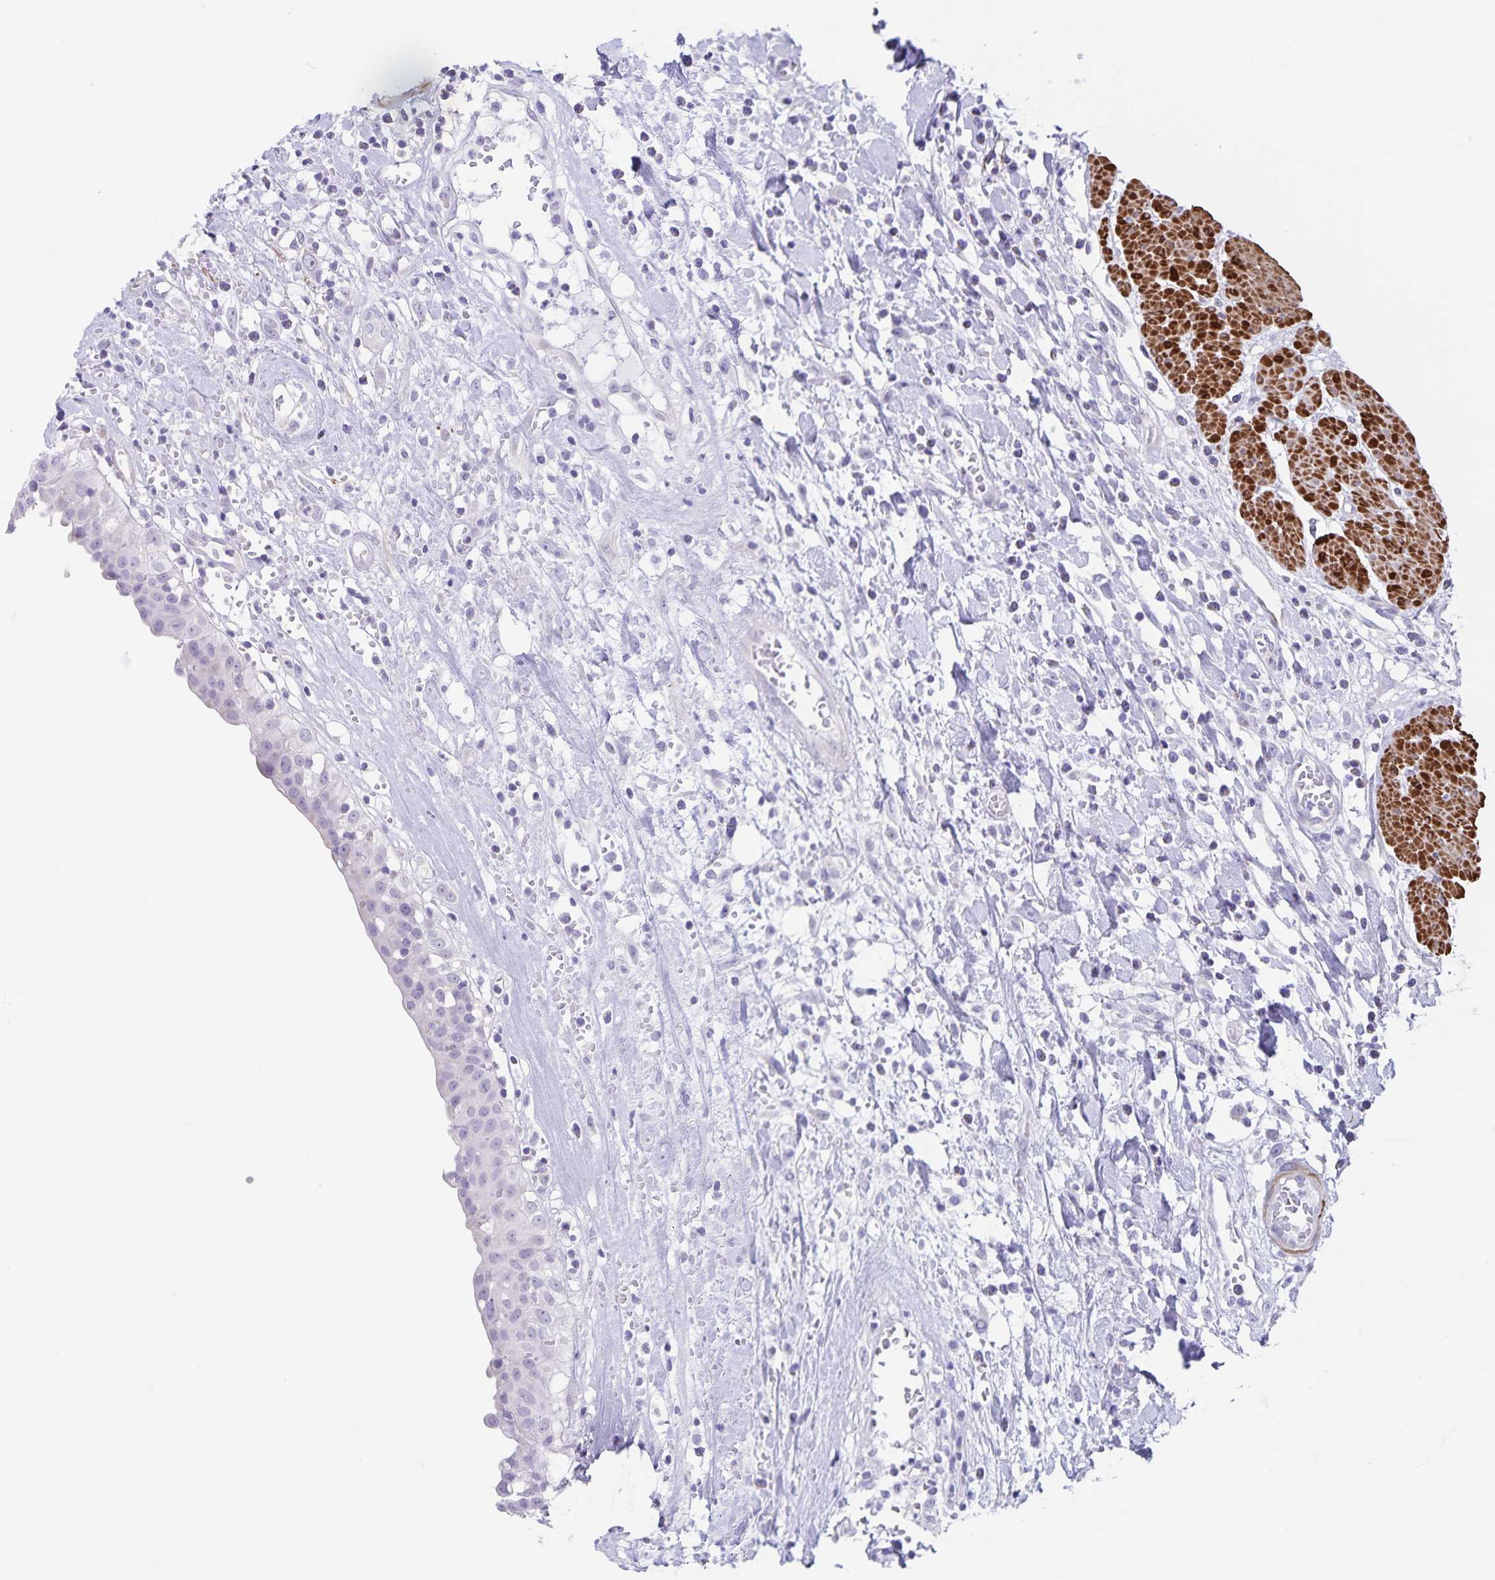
{"staining": {"intensity": "negative", "quantity": "none", "location": "none"}, "tissue": "urinary bladder", "cell_type": "Urothelial cells", "image_type": "normal", "snomed": [{"axis": "morphology", "description": "Normal tissue, NOS"}, {"axis": "topography", "description": "Urinary bladder"}], "caption": "The histopathology image shows no staining of urothelial cells in benign urinary bladder.", "gene": "SYNM", "patient": {"sex": "male", "age": 64}}